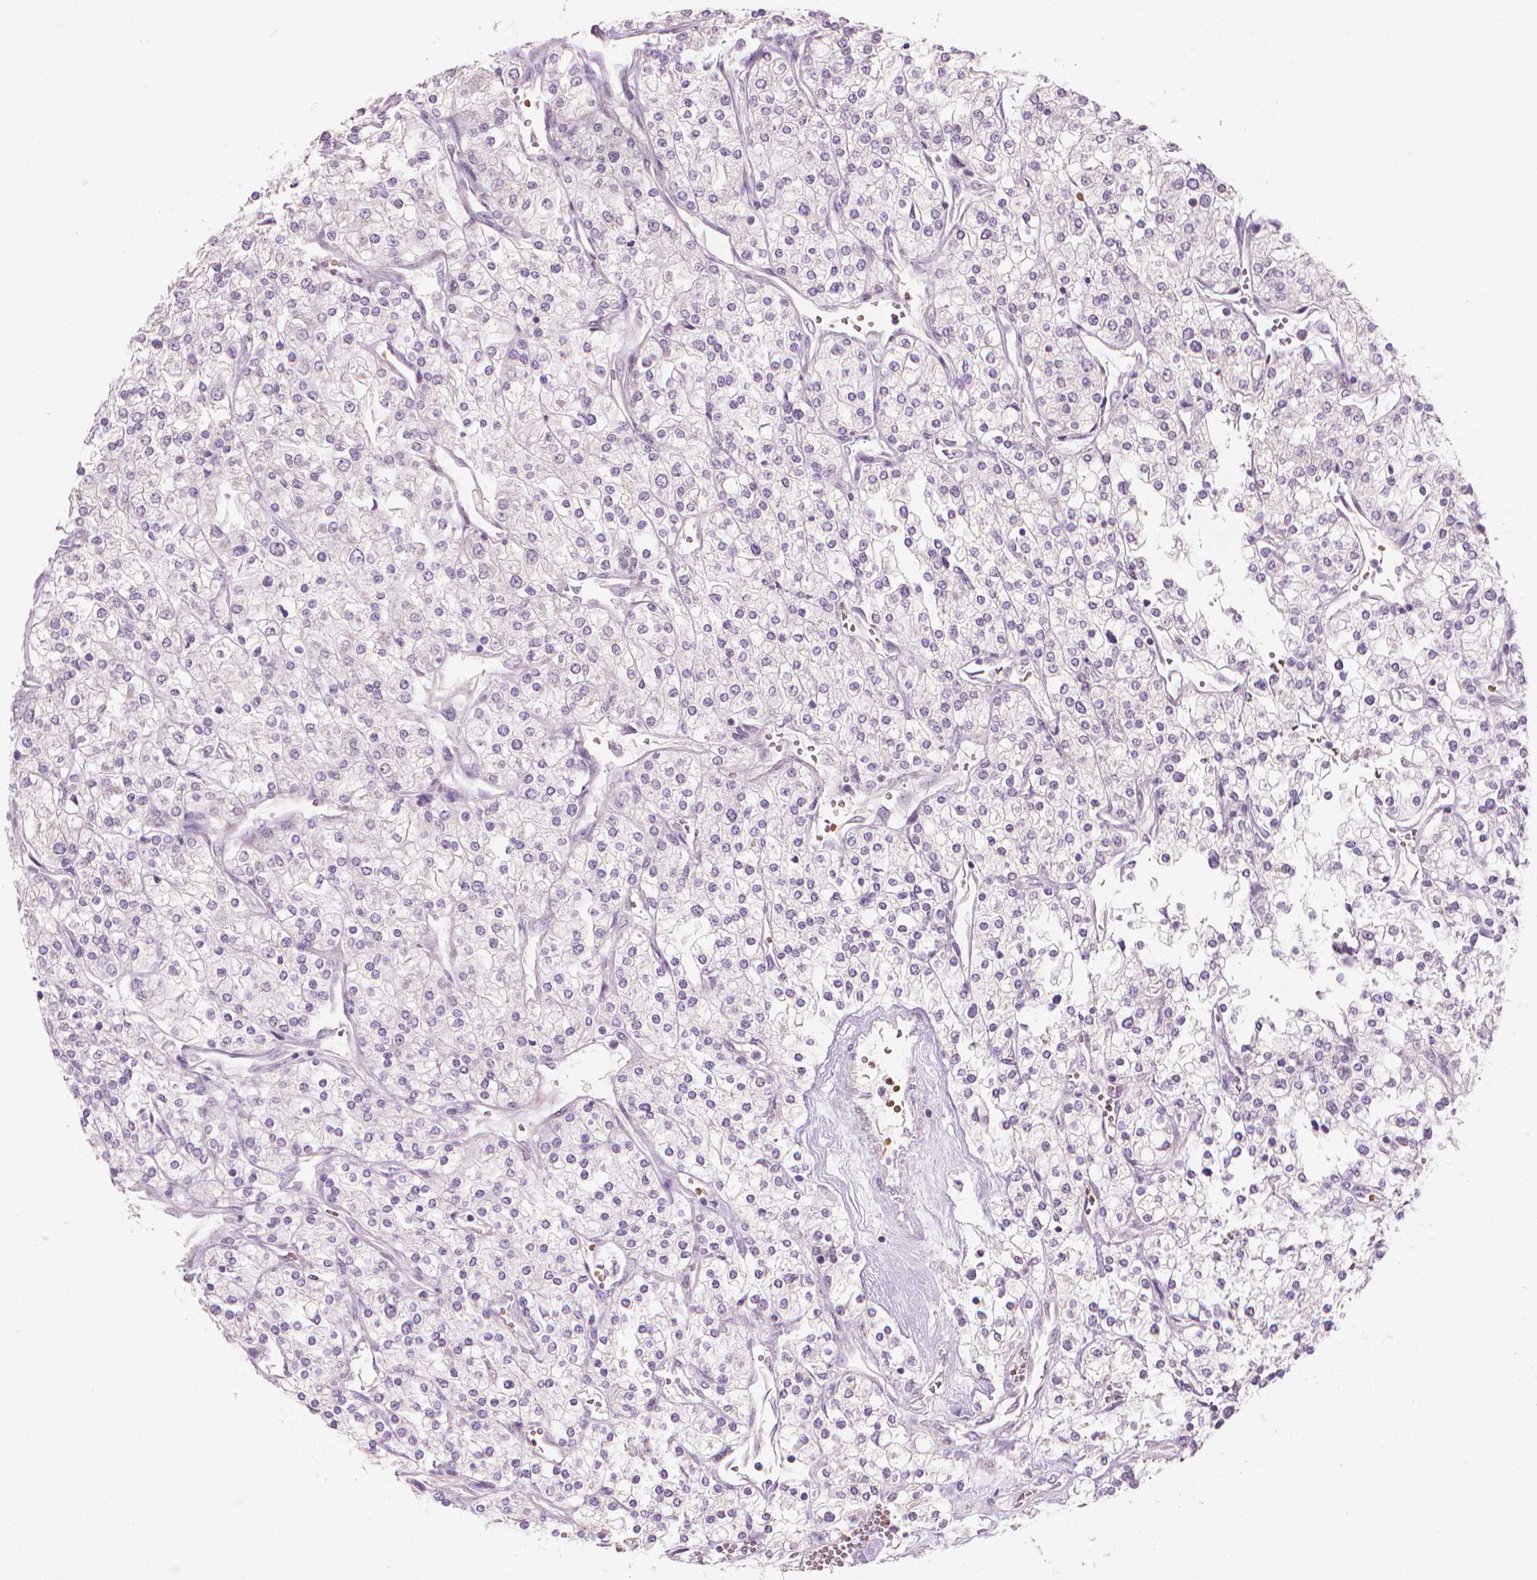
{"staining": {"intensity": "negative", "quantity": "none", "location": "none"}, "tissue": "renal cancer", "cell_type": "Tumor cells", "image_type": "cancer", "snomed": [{"axis": "morphology", "description": "Adenocarcinoma, NOS"}, {"axis": "topography", "description": "Kidney"}], "caption": "High power microscopy histopathology image of an immunohistochemistry photomicrograph of renal cancer, revealing no significant expression in tumor cells.", "gene": "IFFO1", "patient": {"sex": "male", "age": 80}}